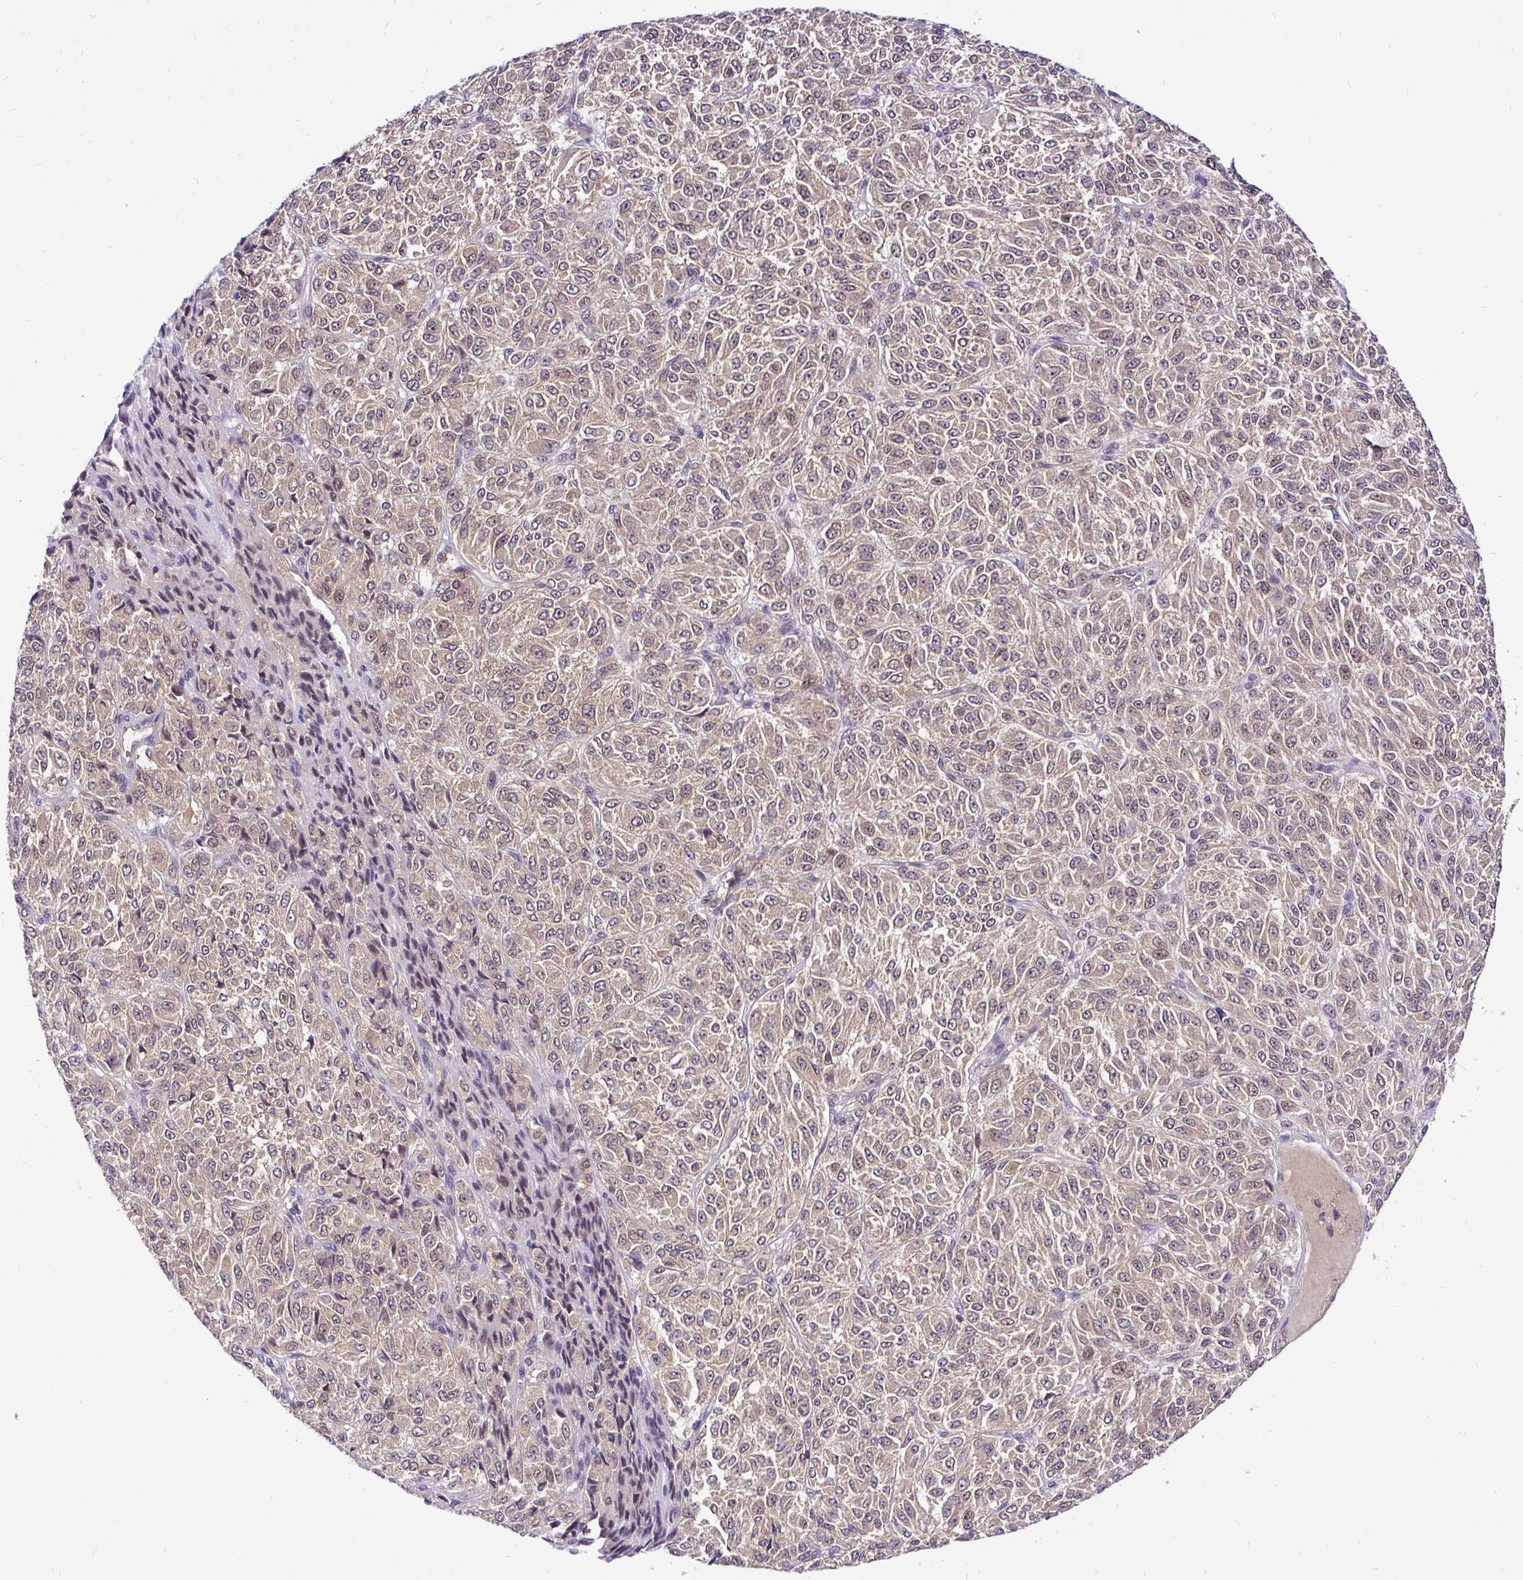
{"staining": {"intensity": "moderate", "quantity": ">75%", "location": "cytoplasmic/membranous,nuclear"}, "tissue": "melanoma", "cell_type": "Tumor cells", "image_type": "cancer", "snomed": [{"axis": "morphology", "description": "Malignant melanoma, Metastatic site"}, {"axis": "topography", "description": "Brain"}], "caption": "Malignant melanoma (metastatic site) tissue exhibits moderate cytoplasmic/membranous and nuclear expression in approximately >75% of tumor cells (Brightfield microscopy of DAB IHC at high magnification).", "gene": "UBE2M", "patient": {"sex": "female", "age": 56}}